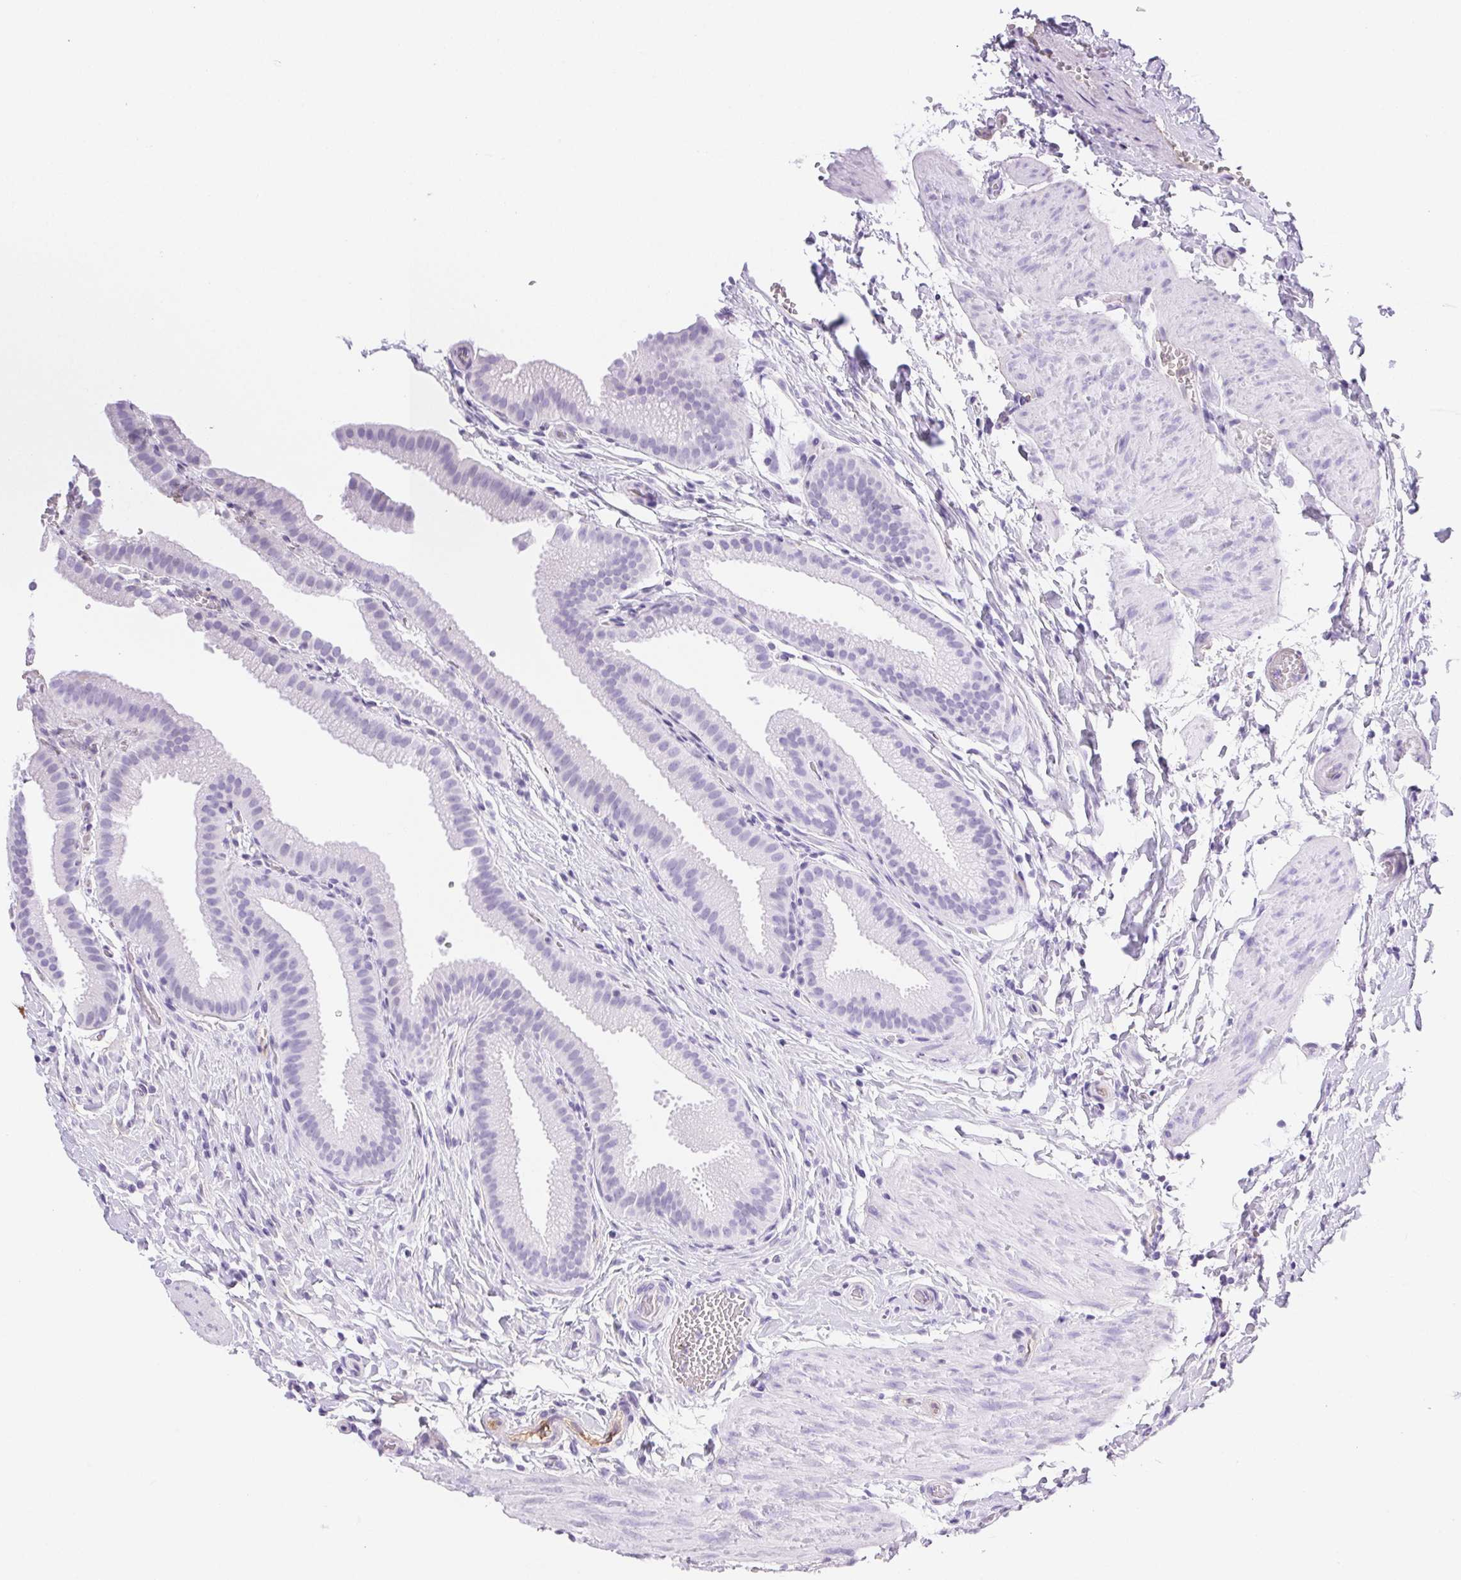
{"staining": {"intensity": "negative", "quantity": "none", "location": "none"}, "tissue": "gallbladder", "cell_type": "Glandular cells", "image_type": "normal", "snomed": [{"axis": "morphology", "description": "Normal tissue, NOS"}, {"axis": "topography", "description": "Gallbladder"}], "caption": "High power microscopy photomicrograph of an immunohistochemistry micrograph of benign gallbladder, revealing no significant expression in glandular cells. (IHC, brightfield microscopy, high magnification).", "gene": "FGA", "patient": {"sex": "female", "age": 63}}